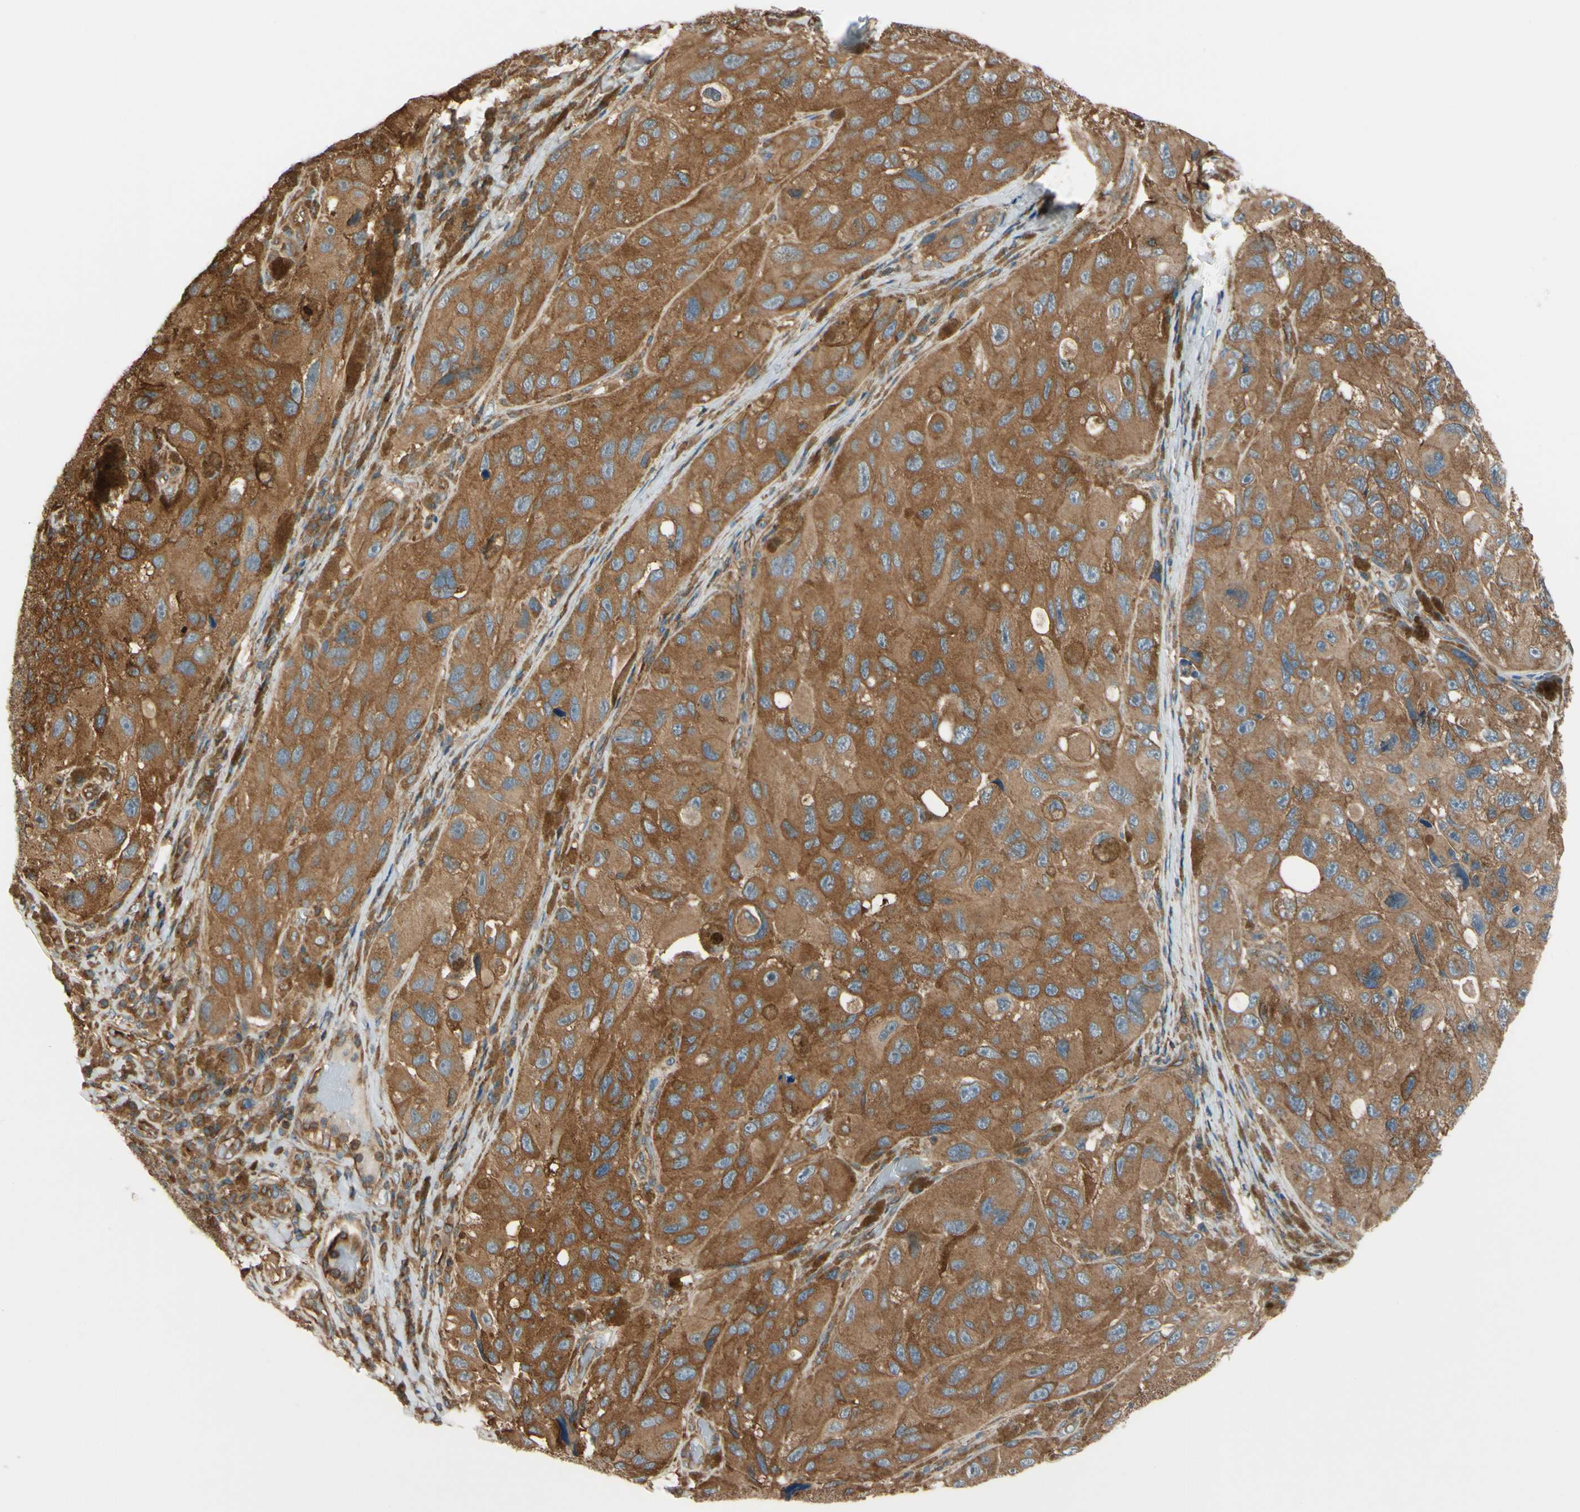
{"staining": {"intensity": "moderate", "quantity": ">75%", "location": "cytoplasmic/membranous"}, "tissue": "melanoma", "cell_type": "Tumor cells", "image_type": "cancer", "snomed": [{"axis": "morphology", "description": "Malignant melanoma, NOS"}, {"axis": "topography", "description": "Skin"}], "caption": "Melanoma stained for a protein (brown) reveals moderate cytoplasmic/membranous positive positivity in about >75% of tumor cells.", "gene": "EPS15", "patient": {"sex": "female", "age": 73}}